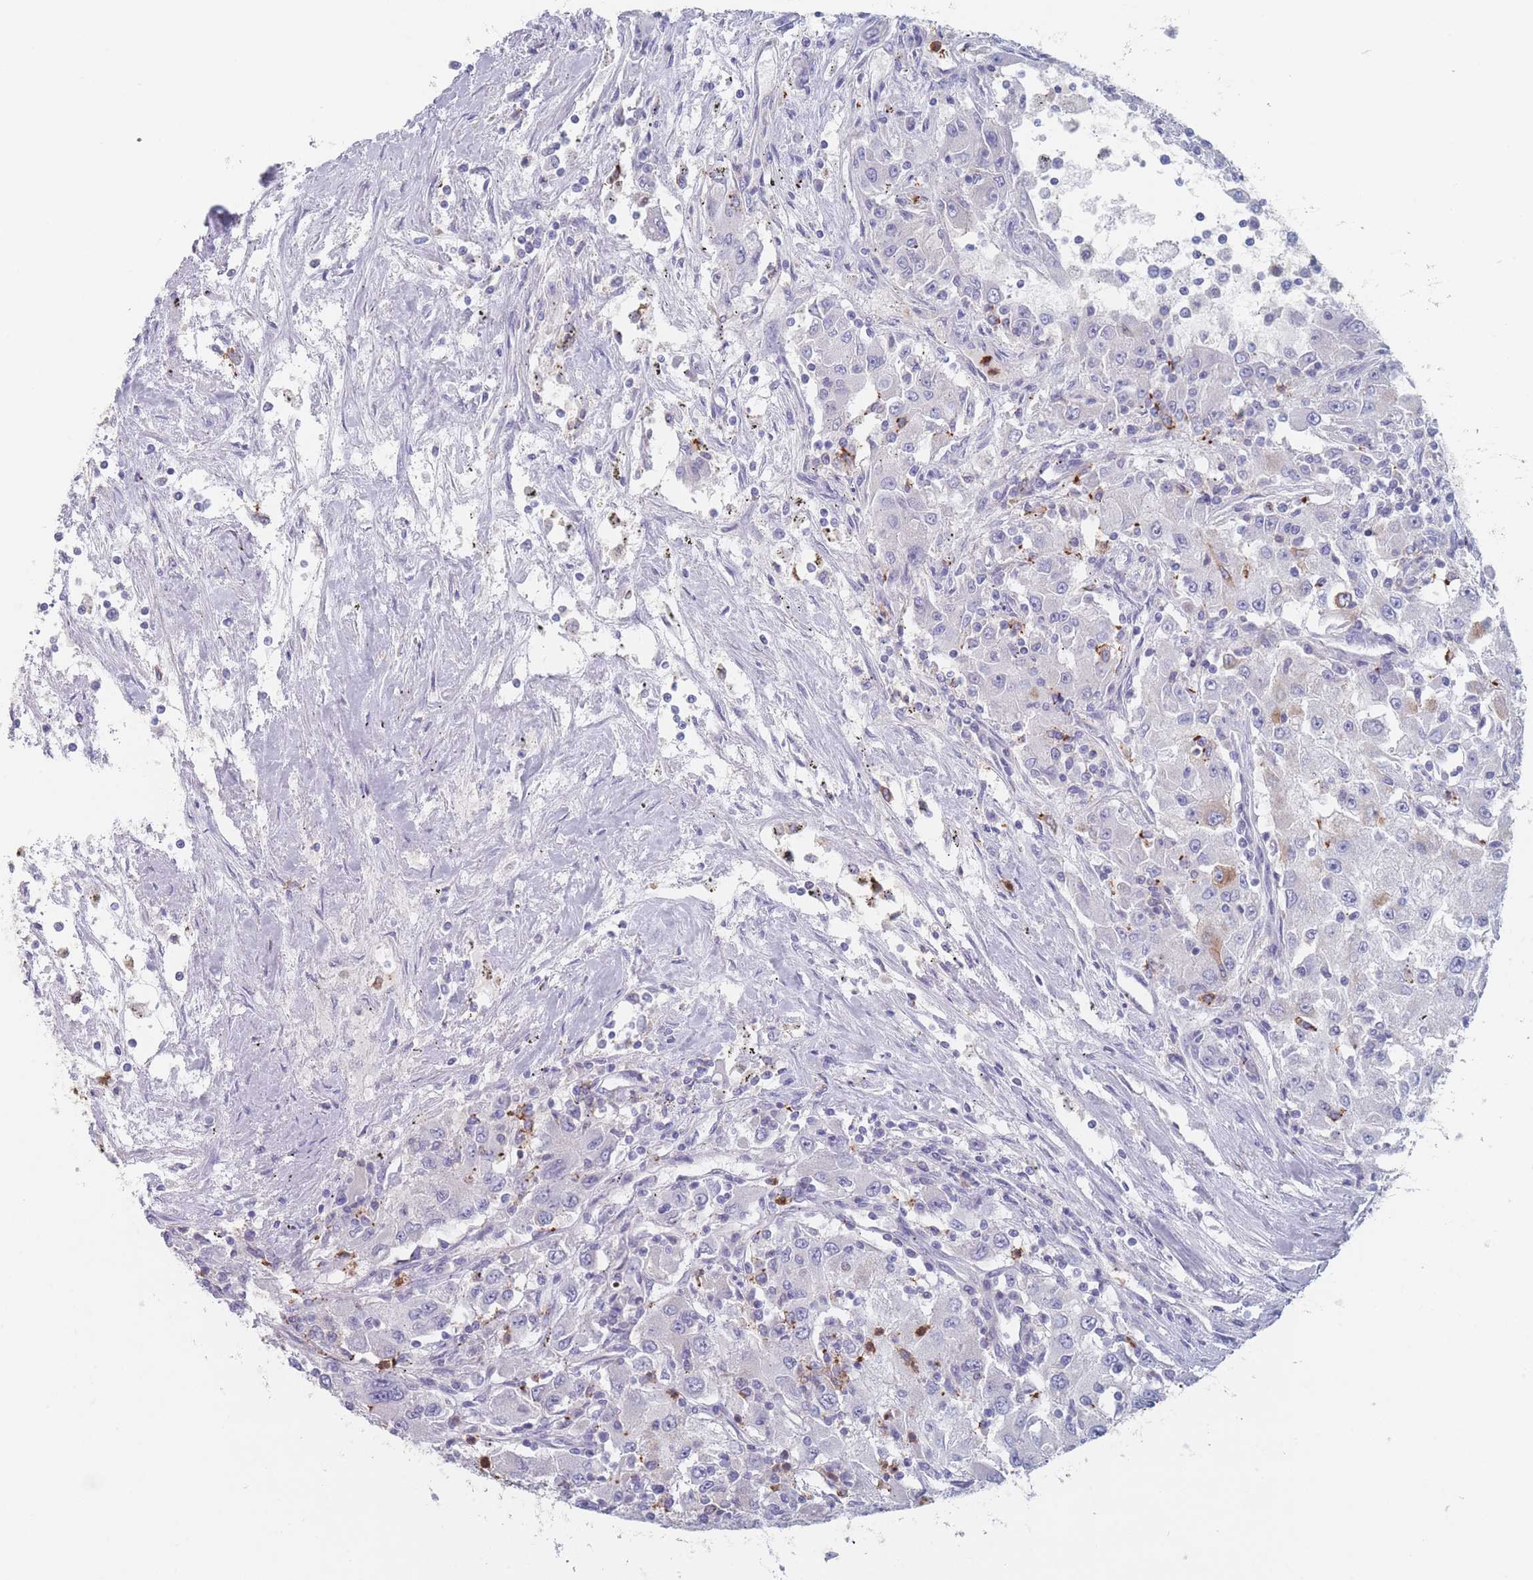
{"staining": {"intensity": "negative", "quantity": "none", "location": "none"}, "tissue": "renal cancer", "cell_type": "Tumor cells", "image_type": "cancer", "snomed": [{"axis": "morphology", "description": "Adenocarcinoma, NOS"}, {"axis": "topography", "description": "Kidney"}], "caption": "Renal cancer stained for a protein using immunohistochemistry (IHC) shows no positivity tumor cells.", "gene": "ATP1A3", "patient": {"sex": "female", "age": 67}}